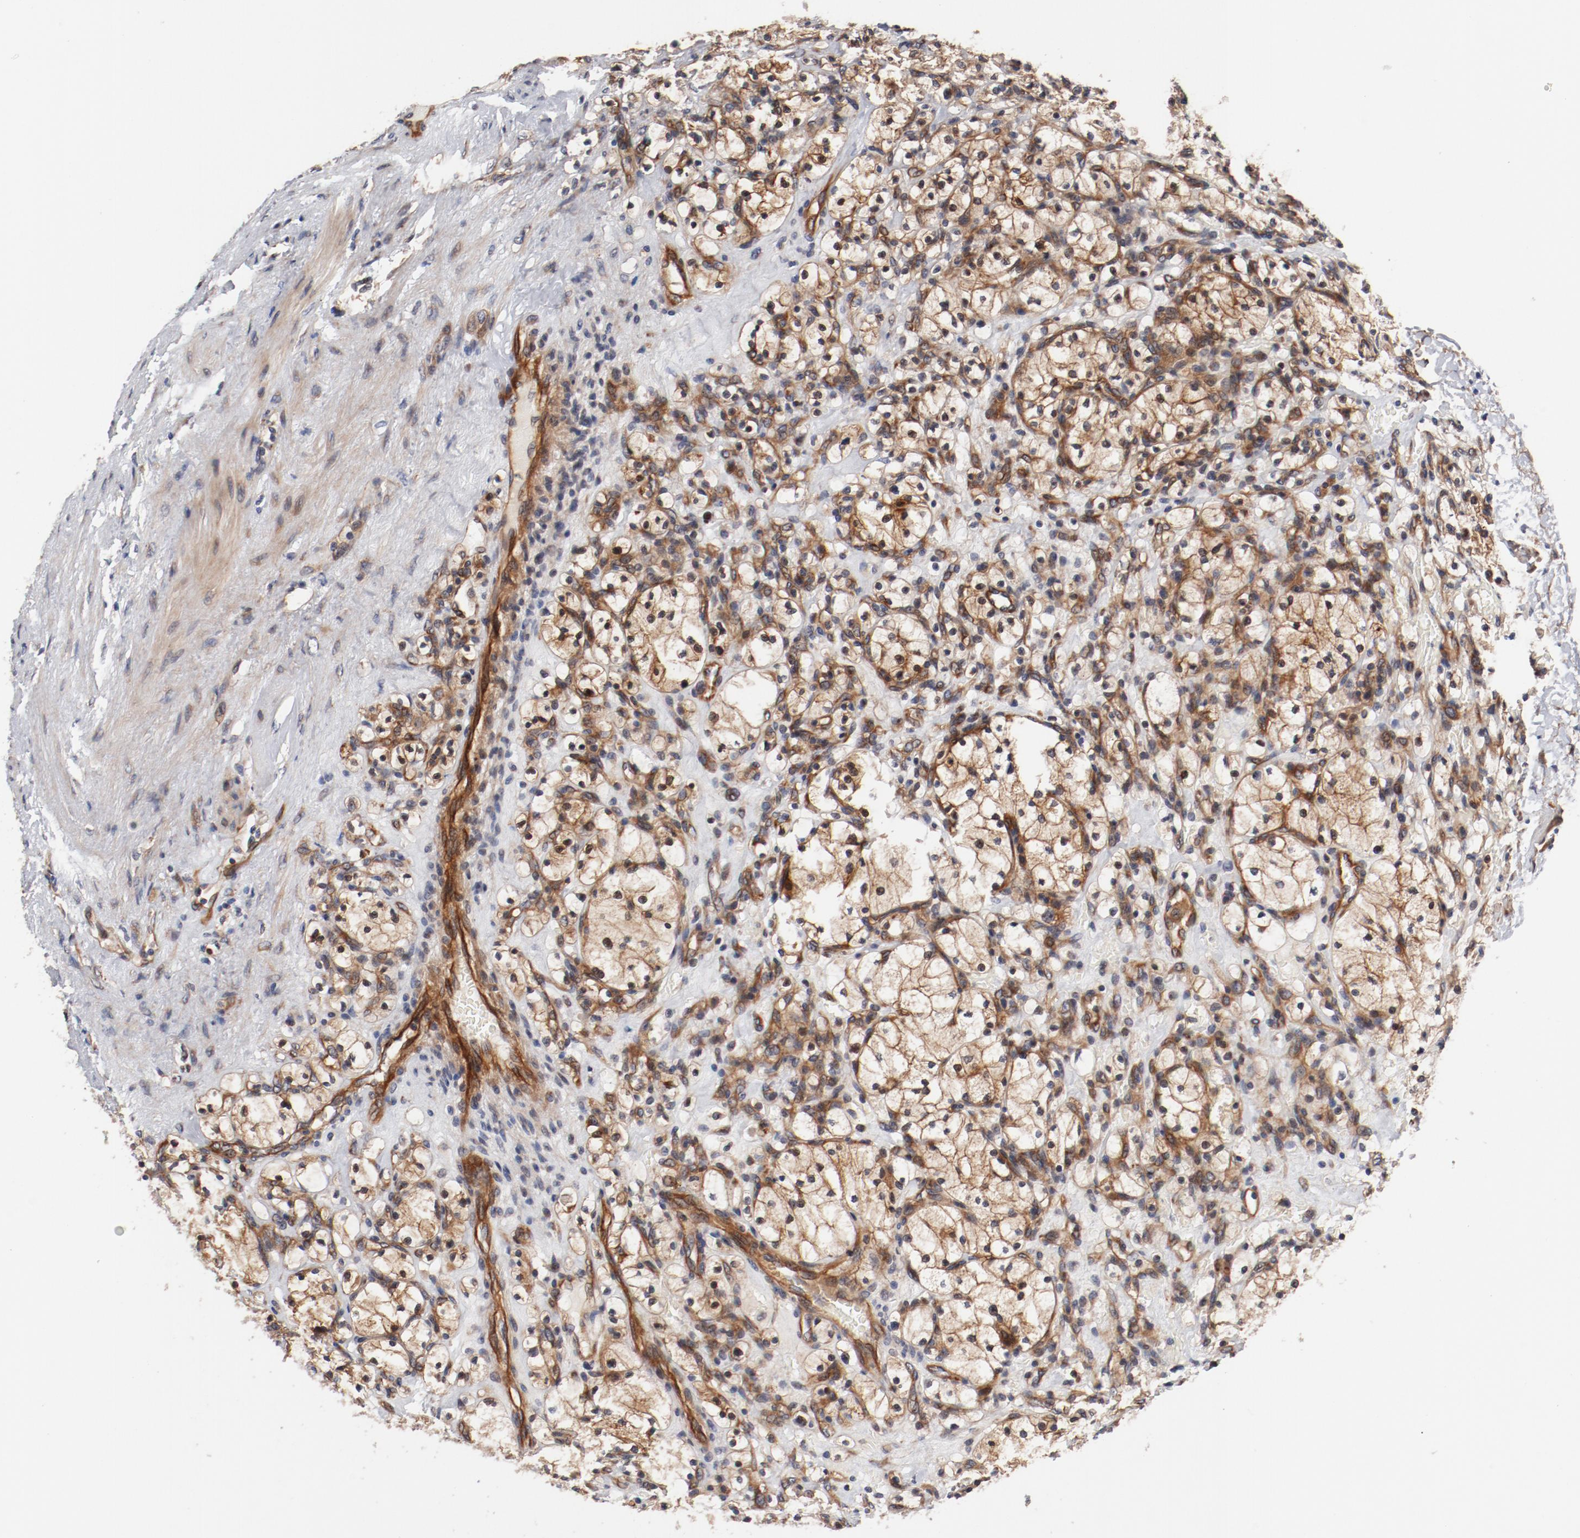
{"staining": {"intensity": "moderate", "quantity": ">75%", "location": "cytoplasmic/membranous,nuclear"}, "tissue": "renal cancer", "cell_type": "Tumor cells", "image_type": "cancer", "snomed": [{"axis": "morphology", "description": "Adenocarcinoma, NOS"}, {"axis": "topography", "description": "Kidney"}], "caption": "IHC micrograph of renal adenocarcinoma stained for a protein (brown), which demonstrates medium levels of moderate cytoplasmic/membranous and nuclear expression in about >75% of tumor cells.", "gene": "PITPNM2", "patient": {"sex": "female", "age": 83}}